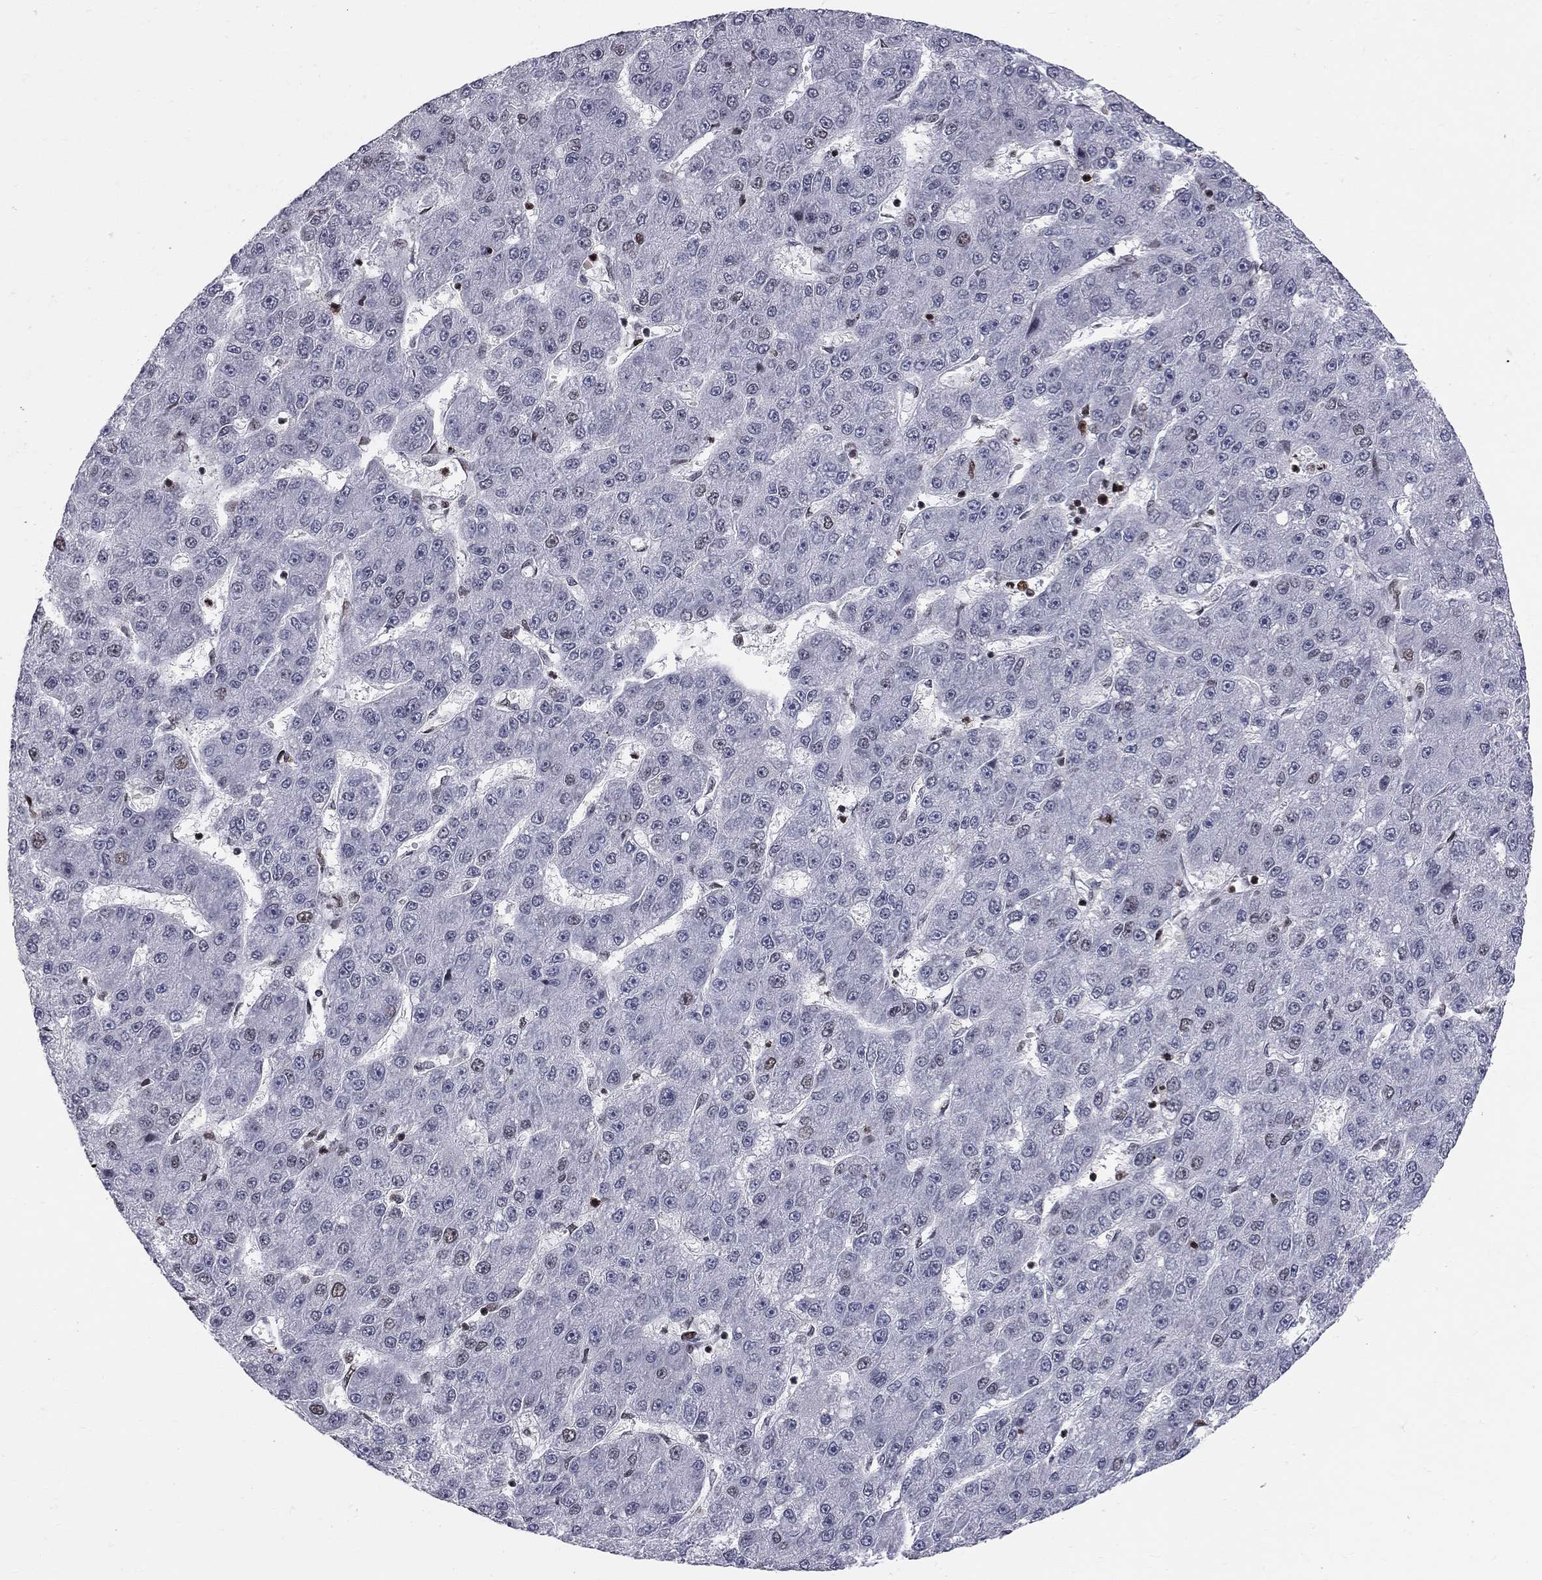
{"staining": {"intensity": "strong", "quantity": "<25%", "location": "nuclear"}, "tissue": "liver cancer", "cell_type": "Tumor cells", "image_type": "cancer", "snomed": [{"axis": "morphology", "description": "Carcinoma, Hepatocellular, NOS"}, {"axis": "topography", "description": "Liver"}], "caption": "This is a photomicrograph of IHC staining of liver cancer (hepatocellular carcinoma), which shows strong expression in the nuclear of tumor cells.", "gene": "RNASEH2C", "patient": {"sex": "male", "age": 67}}